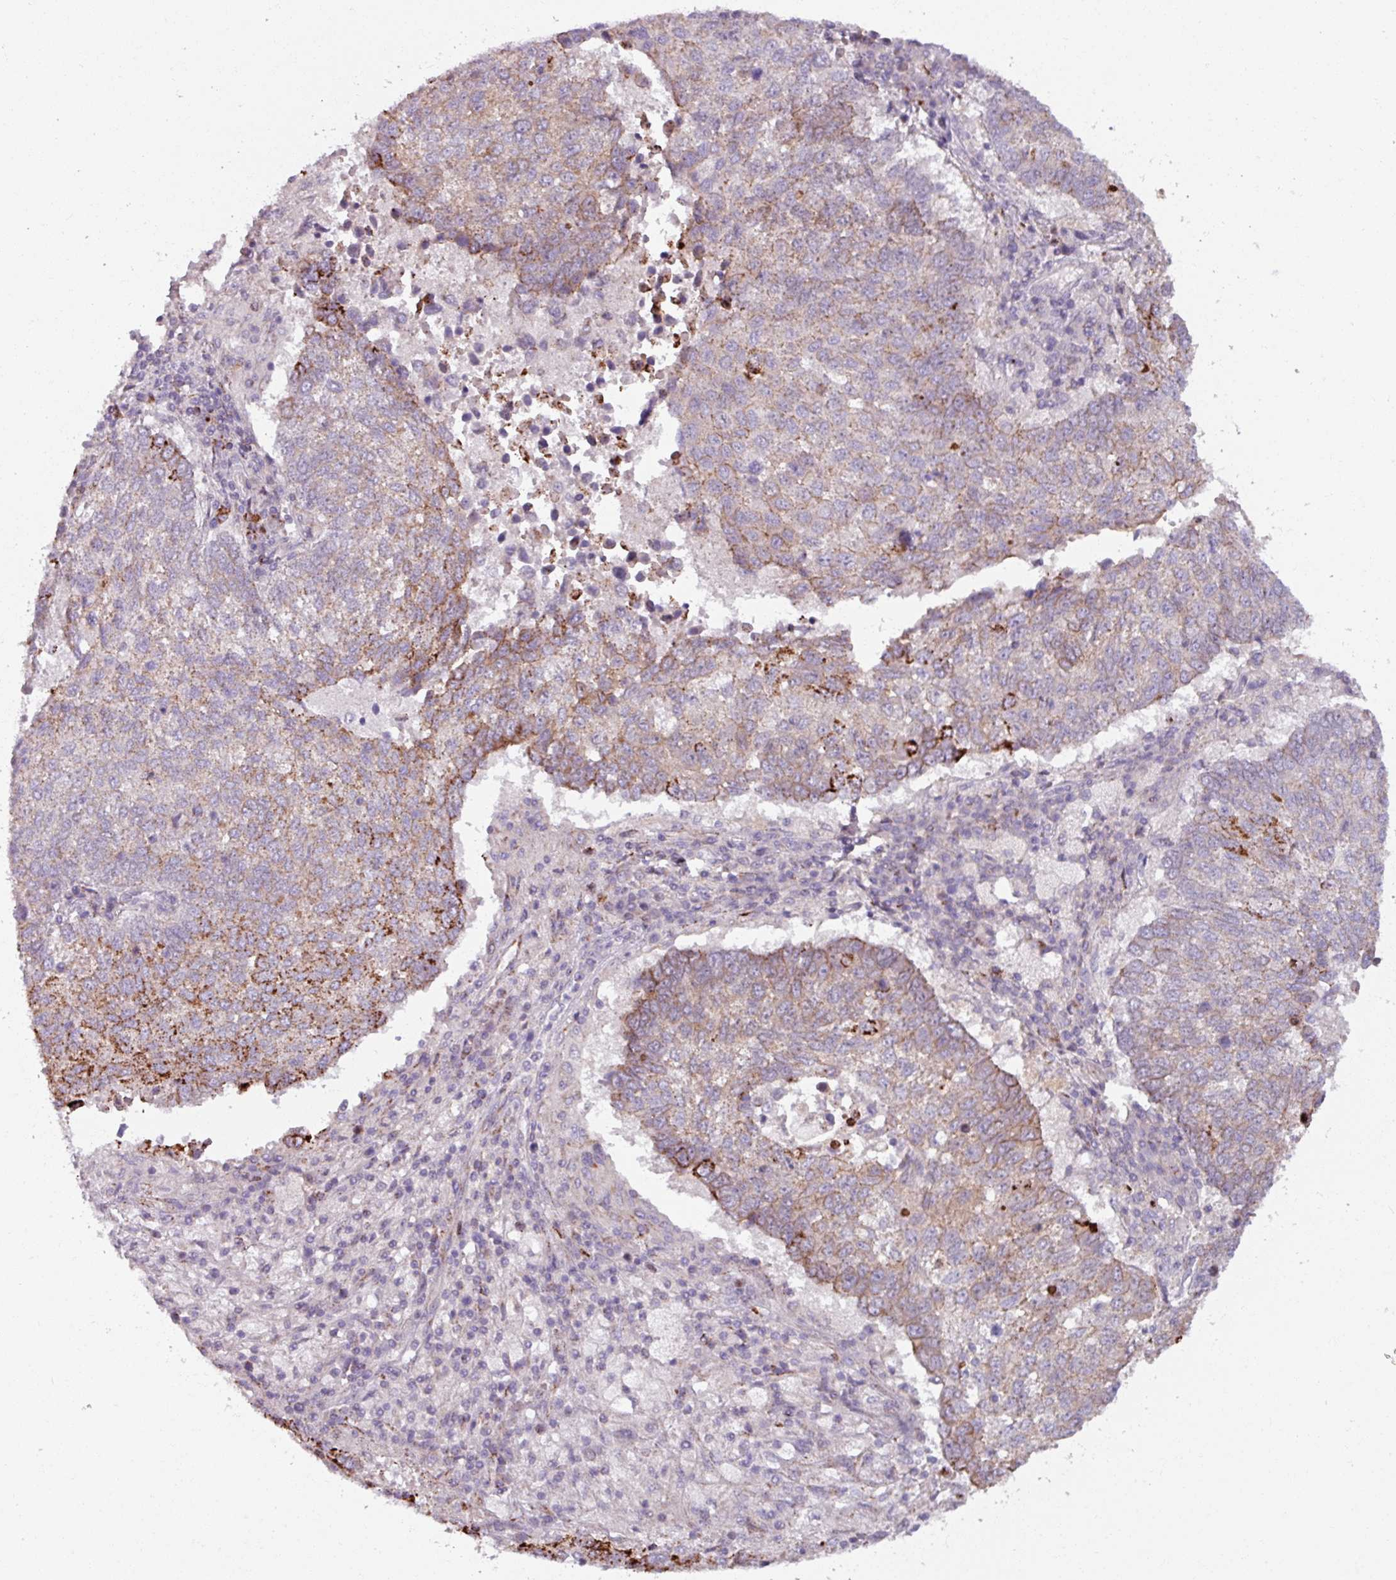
{"staining": {"intensity": "moderate", "quantity": "<25%", "location": "cytoplasmic/membranous"}, "tissue": "lung cancer", "cell_type": "Tumor cells", "image_type": "cancer", "snomed": [{"axis": "morphology", "description": "Squamous cell carcinoma, NOS"}, {"axis": "topography", "description": "Lung"}], "caption": "This histopathology image displays lung cancer (squamous cell carcinoma) stained with immunohistochemistry to label a protein in brown. The cytoplasmic/membranous of tumor cells show moderate positivity for the protein. Nuclei are counter-stained blue.", "gene": "PNMA6A", "patient": {"sex": "male", "age": 73}}